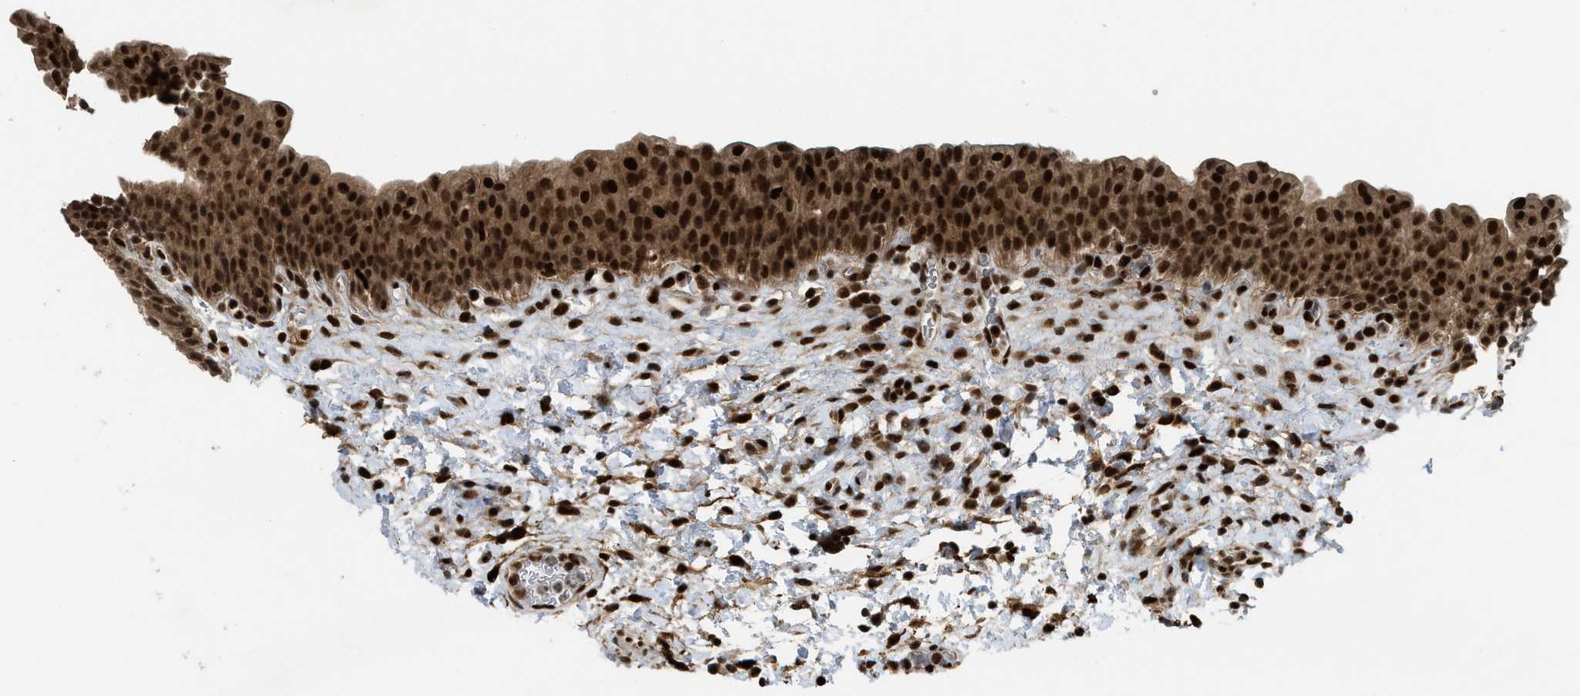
{"staining": {"intensity": "strong", "quantity": ">75%", "location": "cytoplasmic/membranous,nuclear"}, "tissue": "urinary bladder", "cell_type": "Urothelial cells", "image_type": "normal", "snomed": [{"axis": "morphology", "description": "Normal tissue, NOS"}, {"axis": "topography", "description": "Urinary bladder"}], "caption": "Urothelial cells exhibit high levels of strong cytoplasmic/membranous,nuclear positivity in approximately >75% of cells in benign urinary bladder. Nuclei are stained in blue.", "gene": "RFX5", "patient": {"sex": "male", "age": 37}}